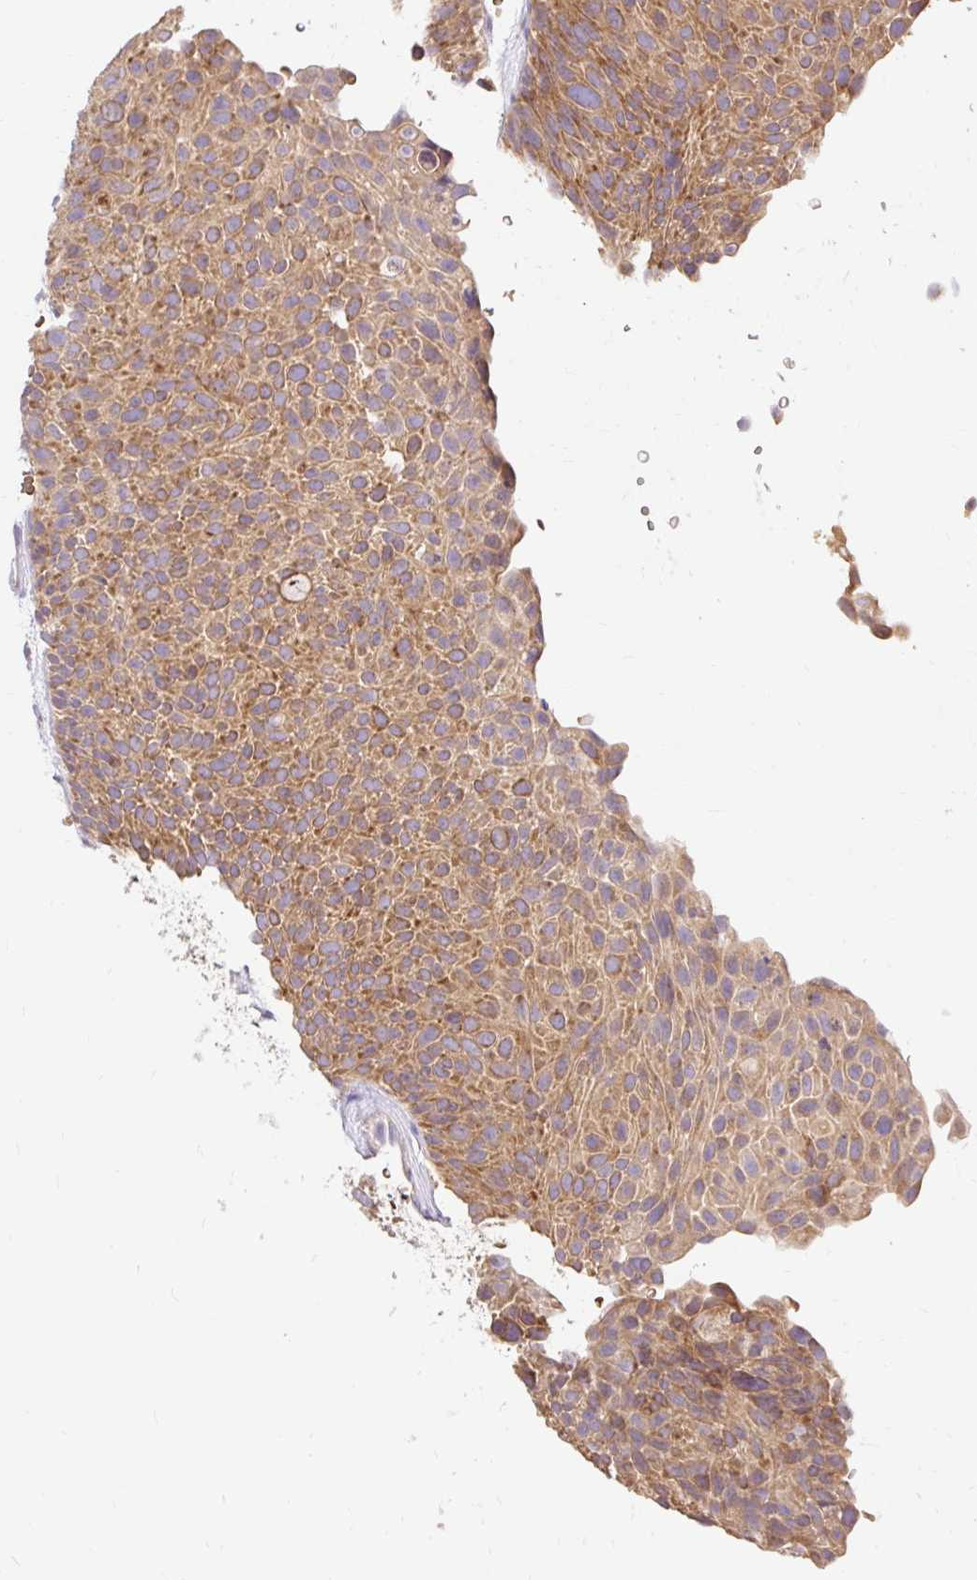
{"staining": {"intensity": "moderate", "quantity": ">75%", "location": "cytoplasmic/membranous"}, "tissue": "urothelial cancer", "cell_type": "Tumor cells", "image_type": "cancer", "snomed": [{"axis": "morphology", "description": "Urothelial carcinoma, Low grade"}, {"axis": "topography", "description": "Urinary bladder"}], "caption": "Immunohistochemical staining of human urothelial cancer displays medium levels of moderate cytoplasmic/membranous expression in approximately >75% of tumor cells.", "gene": "SEC63", "patient": {"sex": "male", "age": 78}}